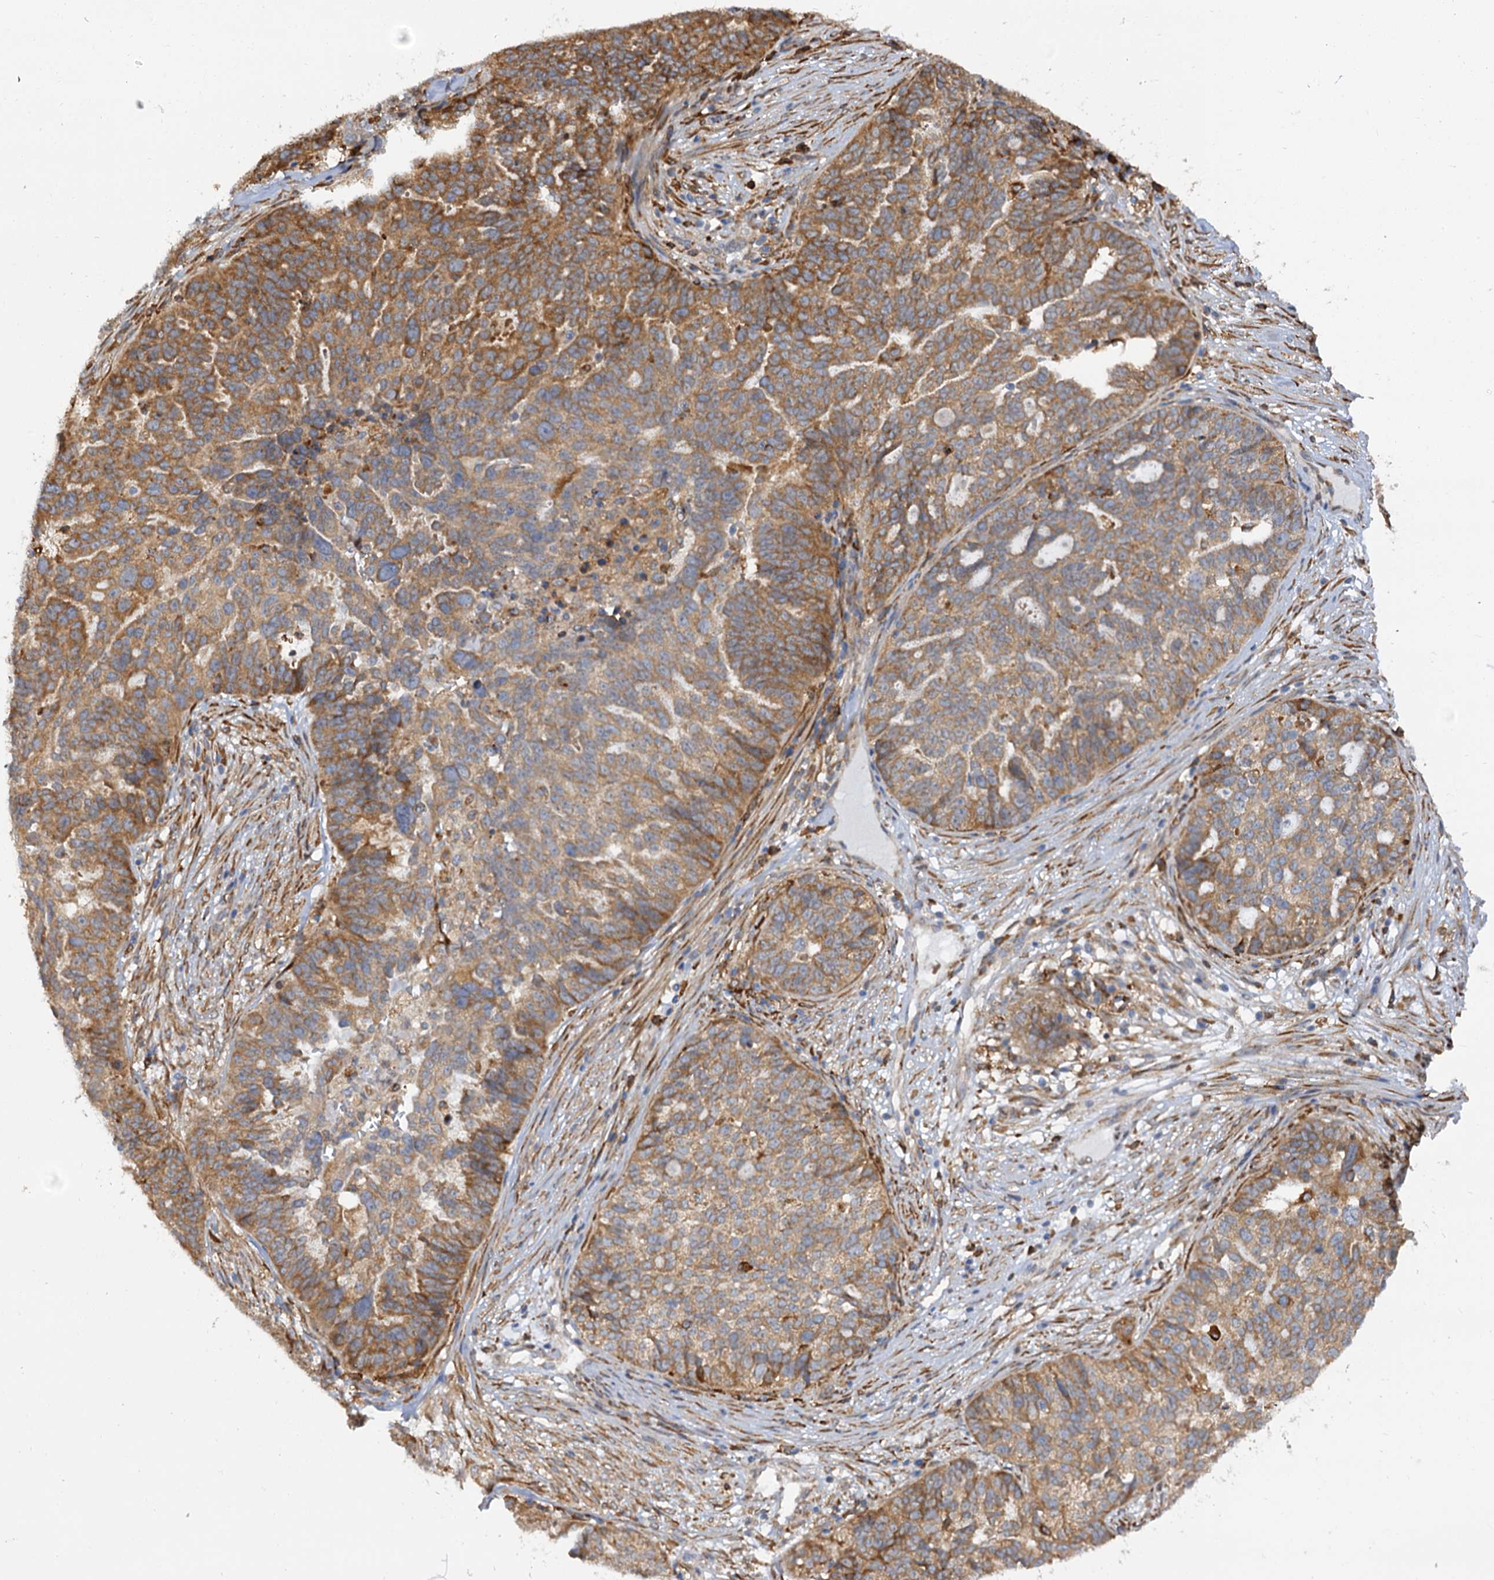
{"staining": {"intensity": "moderate", "quantity": ">75%", "location": "cytoplasmic/membranous"}, "tissue": "ovarian cancer", "cell_type": "Tumor cells", "image_type": "cancer", "snomed": [{"axis": "morphology", "description": "Cystadenocarcinoma, serous, NOS"}, {"axis": "topography", "description": "Ovary"}], "caption": "Immunohistochemical staining of ovarian cancer (serous cystadenocarcinoma) exhibits medium levels of moderate cytoplasmic/membranous staining in about >75% of tumor cells.", "gene": "PPIP5K2", "patient": {"sex": "female", "age": 59}}